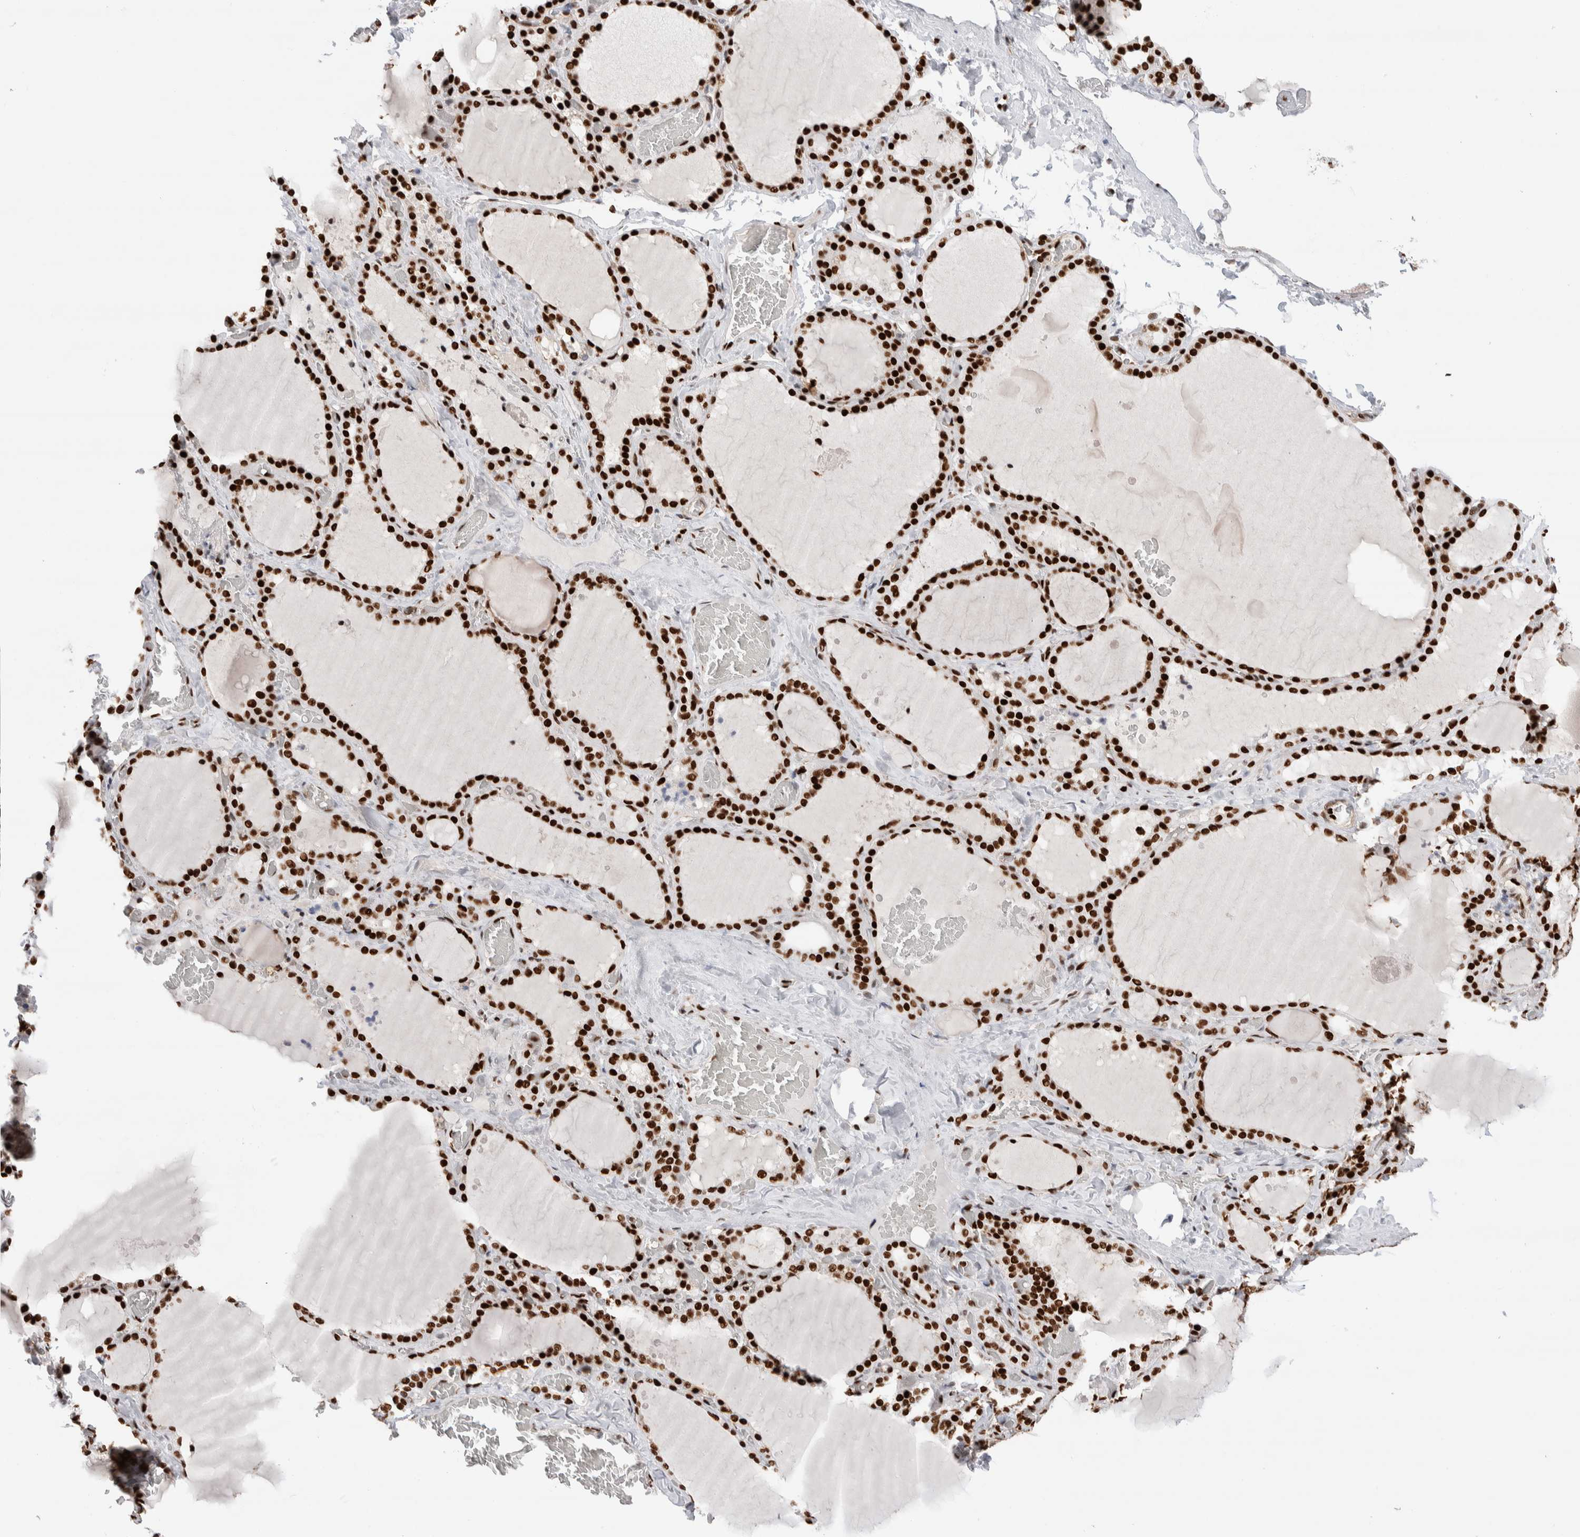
{"staining": {"intensity": "strong", "quantity": ">75%", "location": "nuclear"}, "tissue": "thyroid gland", "cell_type": "Glandular cells", "image_type": "normal", "snomed": [{"axis": "morphology", "description": "Normal tissue, NOS"}, {"axis": "topography", "description": "Thyroid gland"}], "caption": "Immunohistochemistry image of normal thyroid gland: thyroid gland stained using immunohistochemistry displays high levels of strong protein expression localized specifically in the nuclear of glandular cells, appearing as a nuclear brown color.", "gene": "C17orf49", "patient": {"sex": "female", "age": 22}}